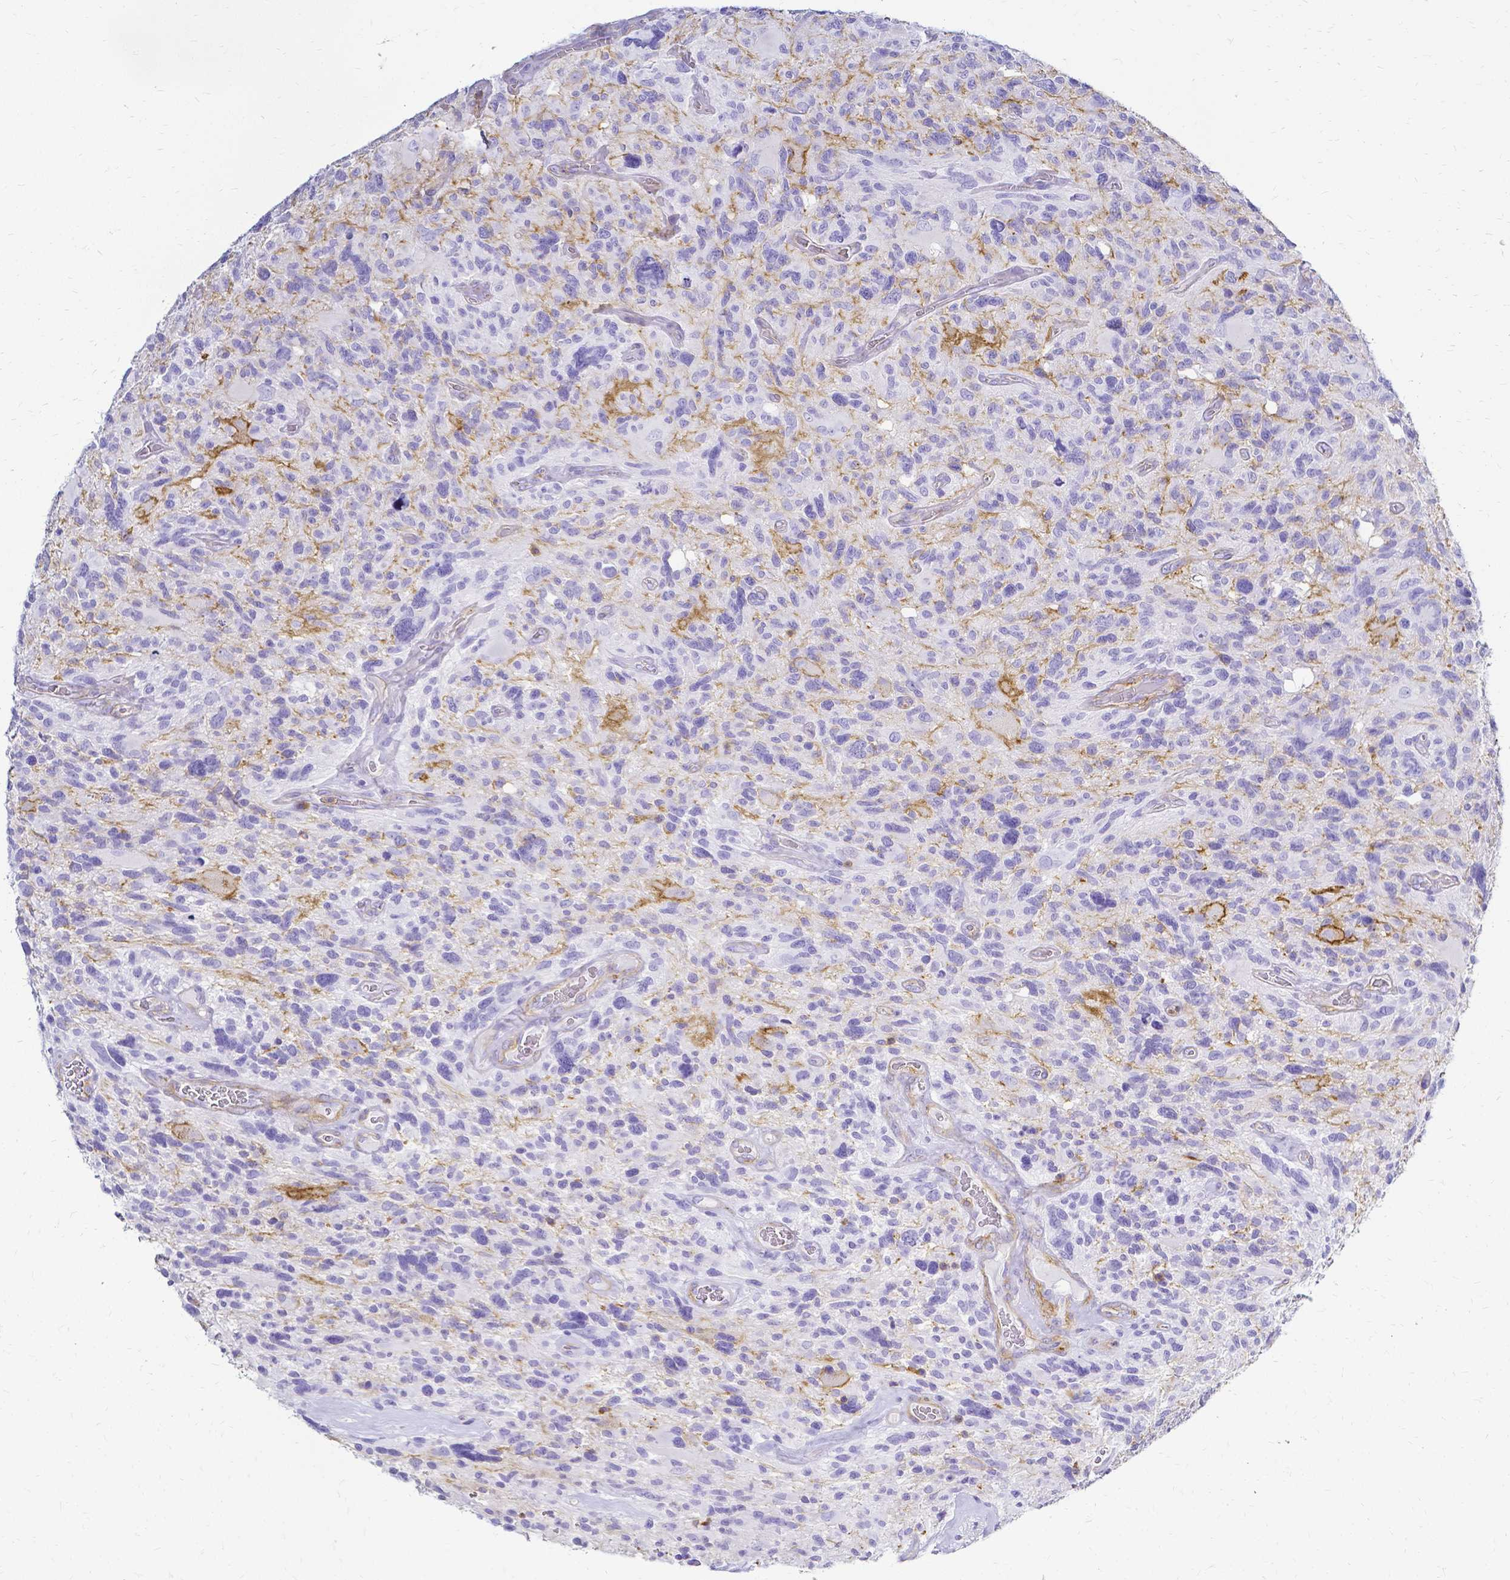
{"staining": {"intensity": "negative", "quantity": "none", "location": "none"}, "tissue": "glioma", "cell_type": "Tumor cells", "image_type": "cancer", "snomed": [{"axis": "morphology", "description": "Glioma, malignant, High grade"}, {"axis": "topography", "description": "Brain"}], "caption": "The image exhibits no staining of tumor cells in glioma. (DAB IHC with hematoxylin counter stain).", "gene": "HSPA12A", "patient": {"sex": "male", "age": 49}}